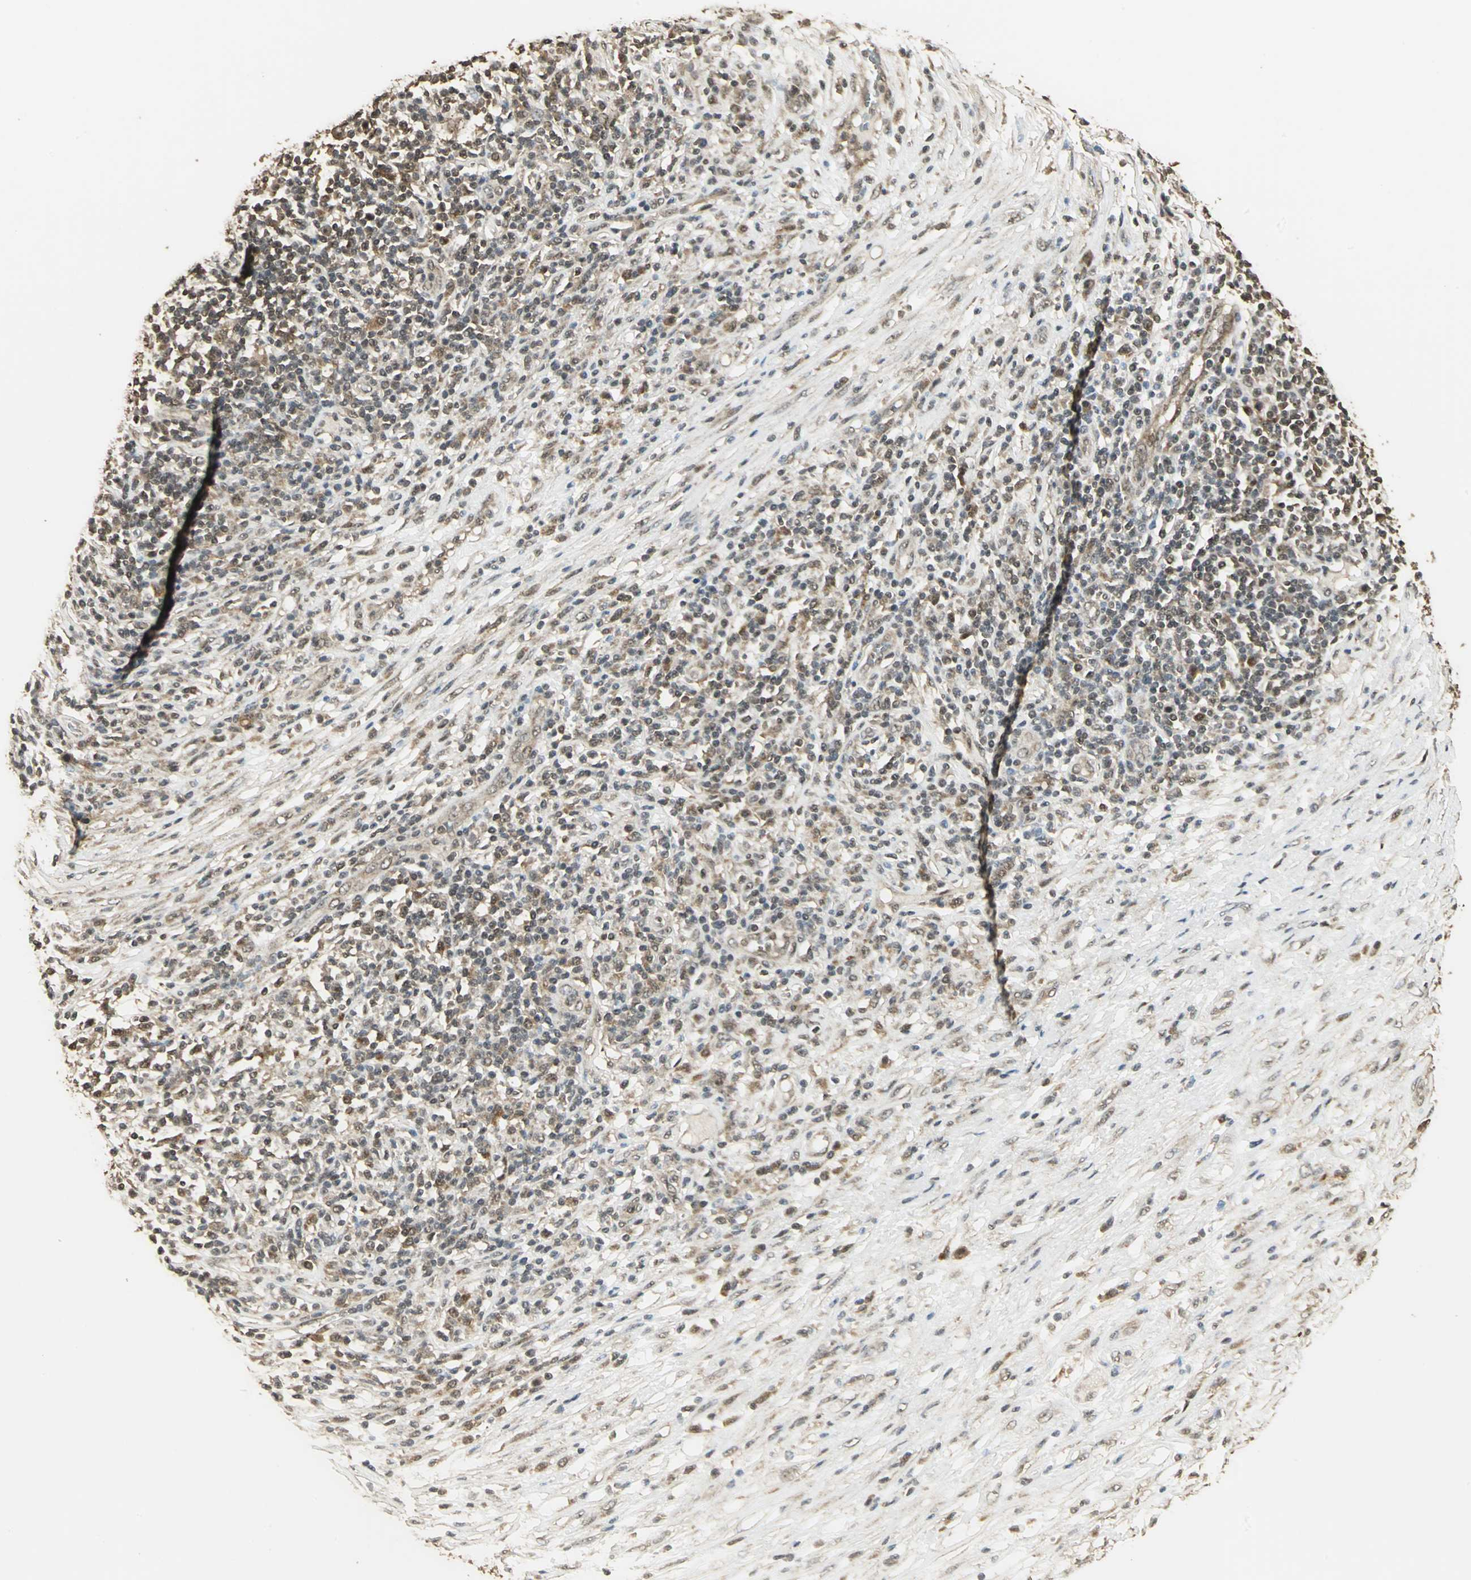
{"staining": {"intensity": "moderate", "quantity": ">75%", "location": "cytoplasmic/membranous"}, "tissue": "lymphoma", "cell_type": "Tumor cells", "image_type": "cancer", "snomed": [{"axis": "morphology", "description": "Malignant lymphoma, non-Hodgkin's type, High grade"}, {"axis": "topography", "description": "Lymph node"}], "caption": "Lymphoma was stained to show a protein in brown. There is medium levels of moderate cytoplasmic/membranous staining in about >75% of tumor cells. Using DAB (brown) and hematoxylin (blue) stains, captured at high magnification using brightfield microscopy.", "gene": "UCHL5", "patient": {"sex": "female", "age": 84}}